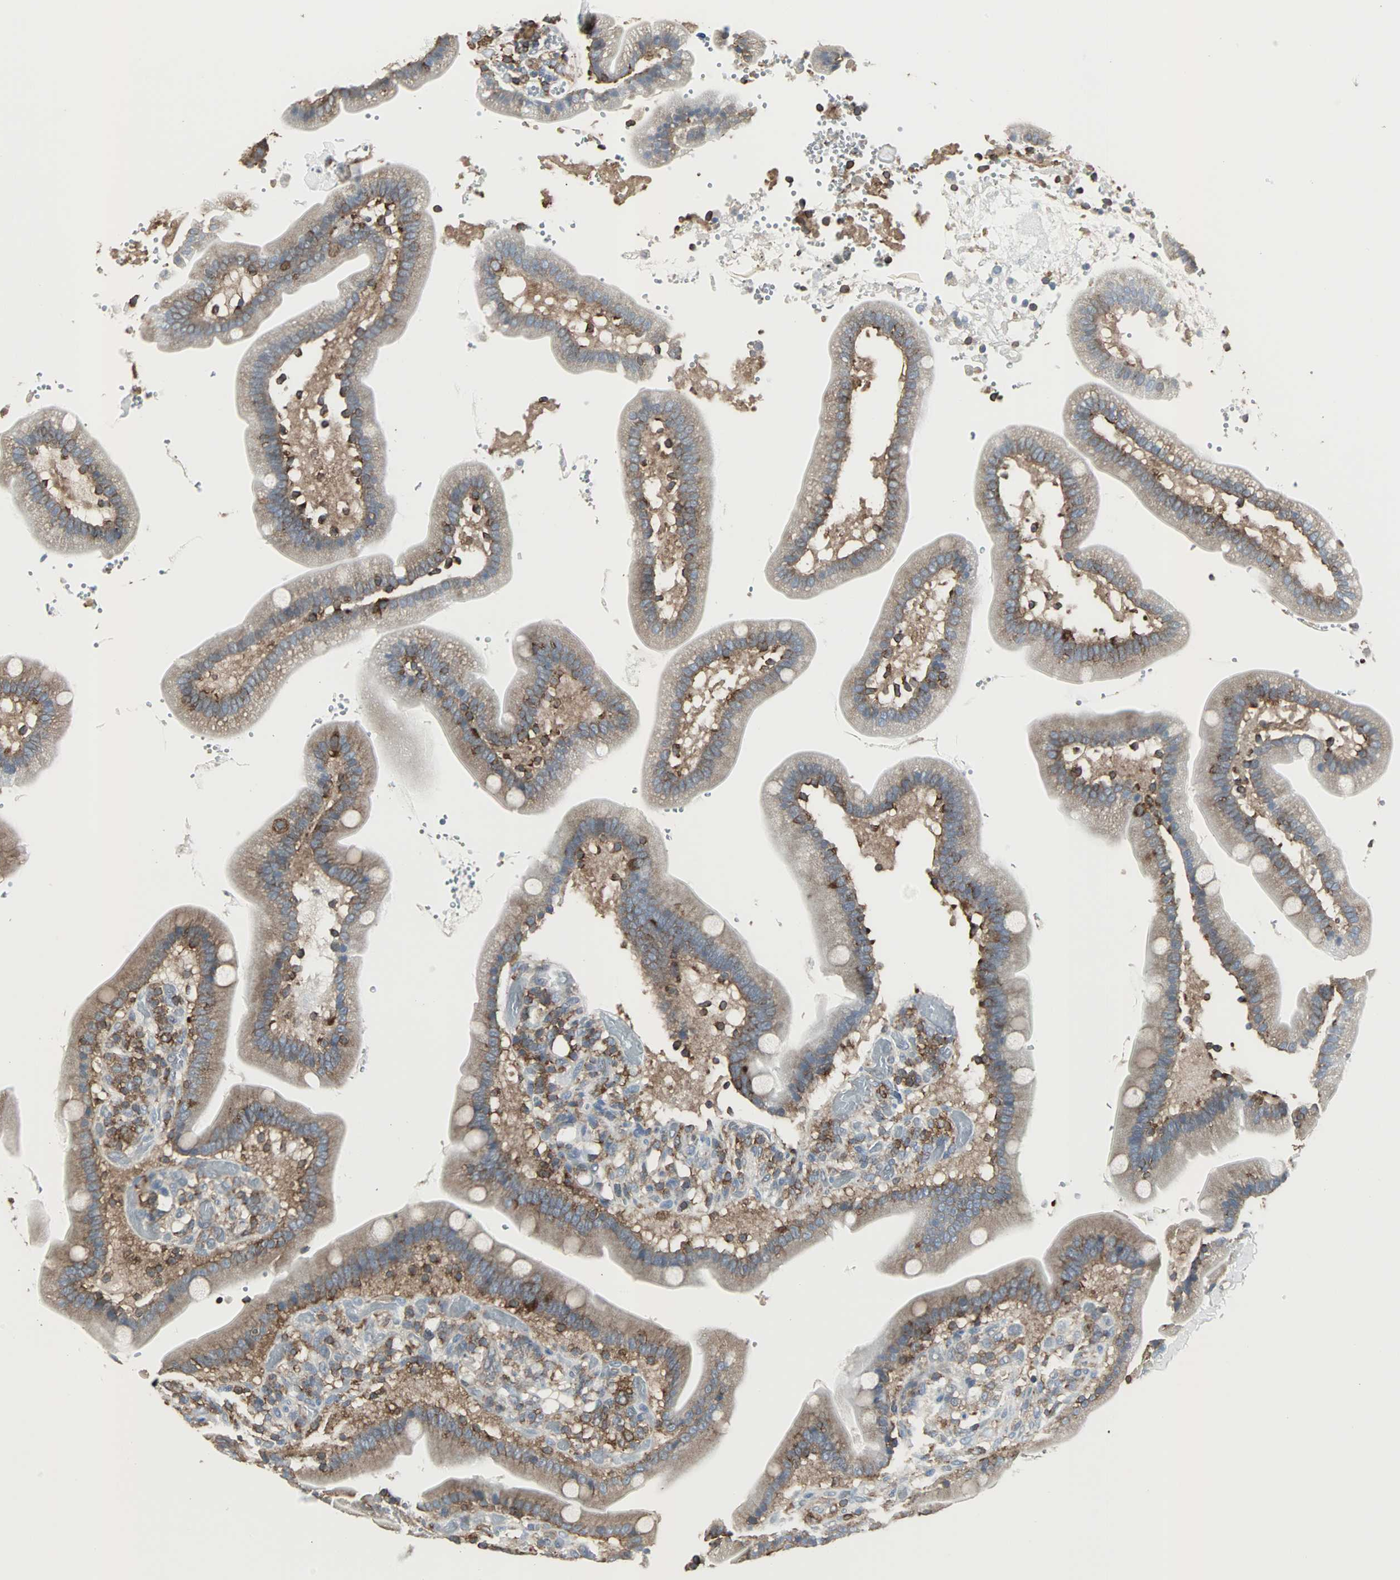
{"staining": {"intensity": "moderate", "quantity": "<25%", "location": "cytoplasmic/membranous"}, "tissue": "duodenum", "cell_type": "Glandular cells", "image_type": "normal", "snomed": [{"axis": "morphology", "description": "Normal tissue, NOS"}, {"axis": "topography", "description": "Duodenum"}], "caption": "The micrograph reveals staining of unremarkable duodenum, revealing moderate cytoplasmic/membranous protein positivity (brown color) within glandular cells.", "gene": "LRRFIP1", "patient": {"sex": "male", "age": 66}}